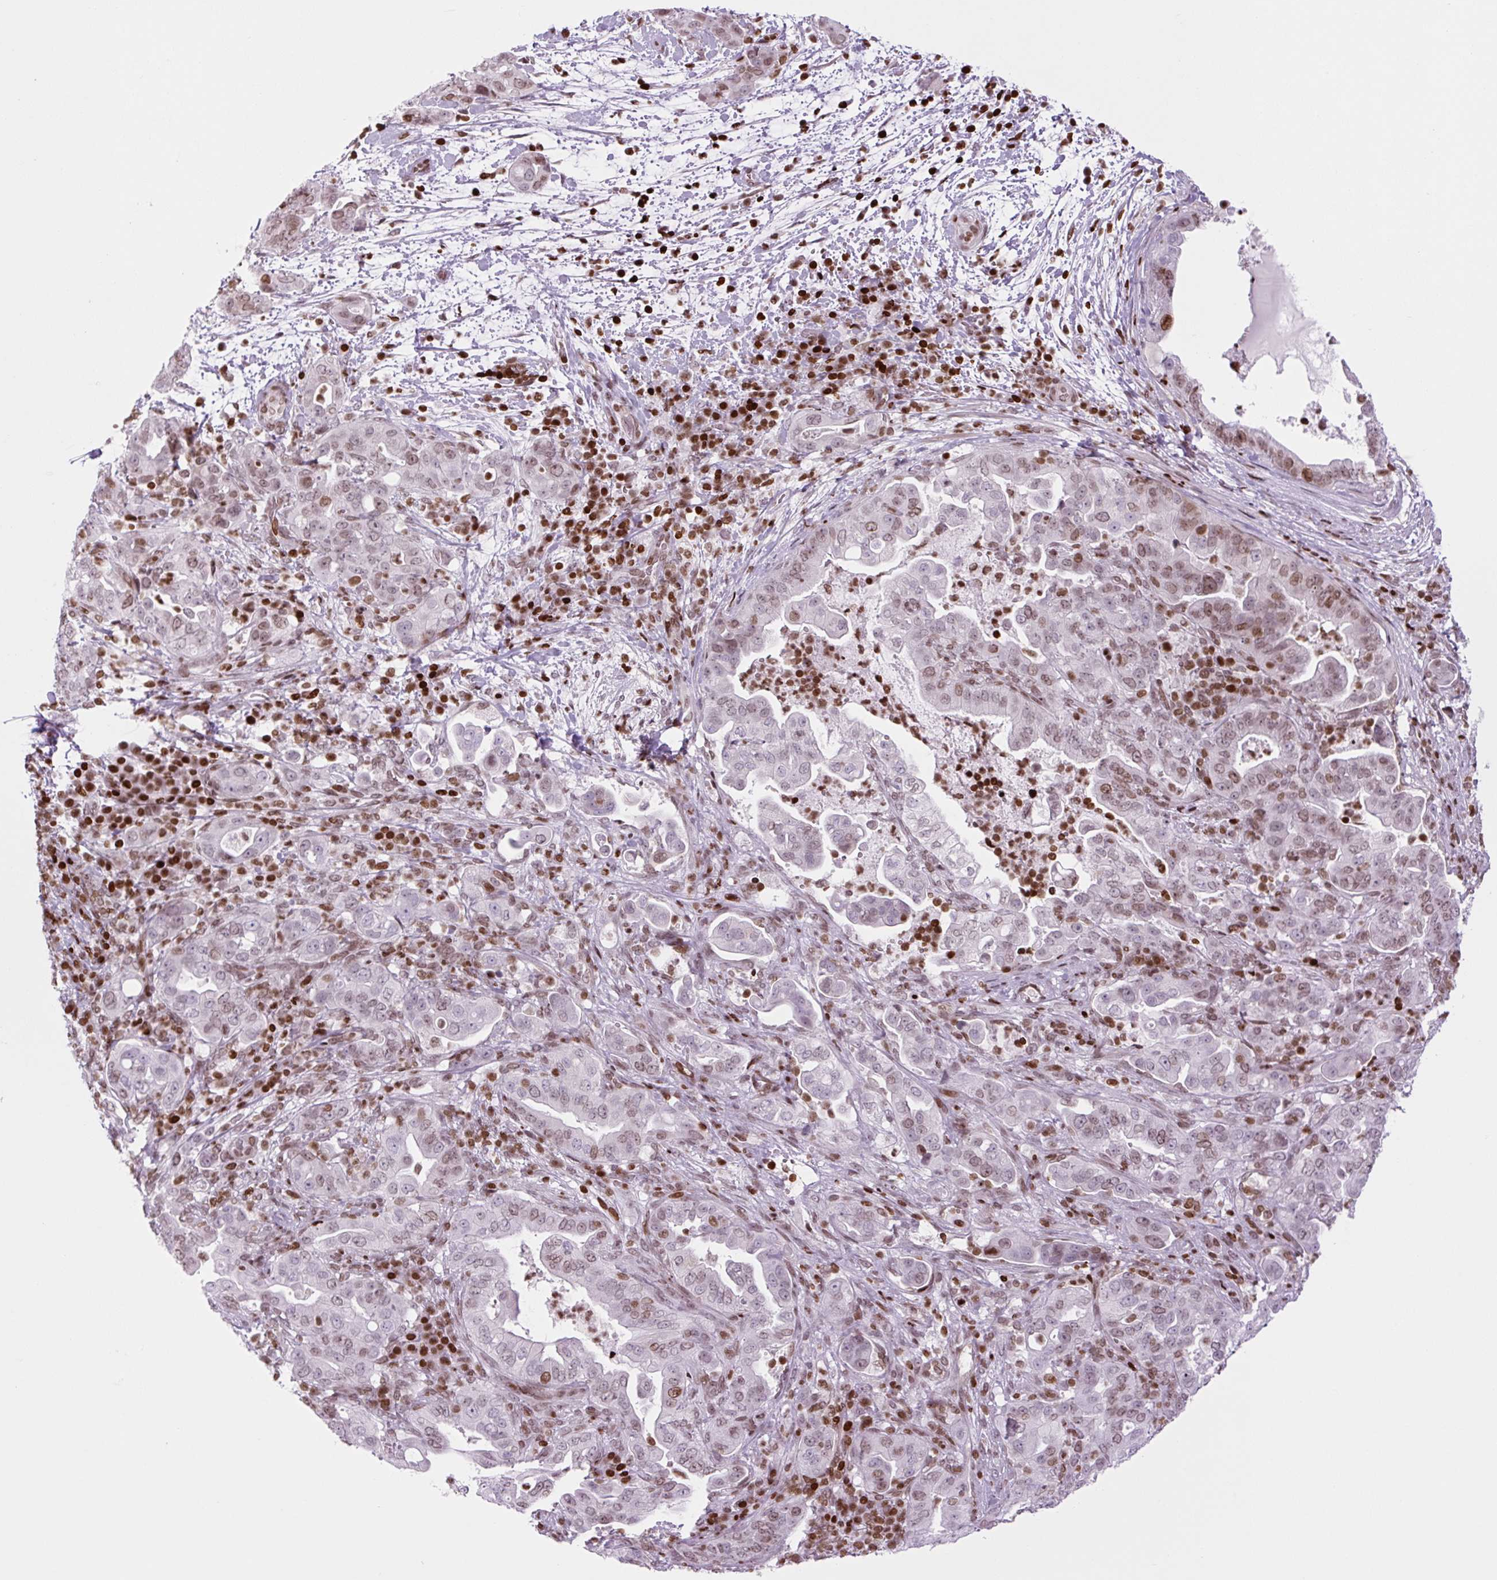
{"staining": {"intensity": "moderate", "quantity": "<25%", "location": "nuclear"}, "tissue": "pancreatic cancer", "cell_type": "Tumor cells", "image_type": "cancer", "snomed": [{"axis": "morphology", "description": "Normal tissue, NOS"}, {"axis": "morphology", "description": "Adenocarcinoma, NOS"}, {"axis": "topography", "description": "Lymph node"}, {"axis": "topography", "description": "Pancreas"}], "caption": "IHC micrograph of neoplastic tissue: human adenocarcinoma (pancreatic) stained using immunohistochemistry (IHC) exhibits low levels of moderate protein expression localized specifically in the nuclear of tumor cells, appearing as a nuclear brown color.", "gene": "H1-3", "patient": {"sex": "female", "age": 67}}